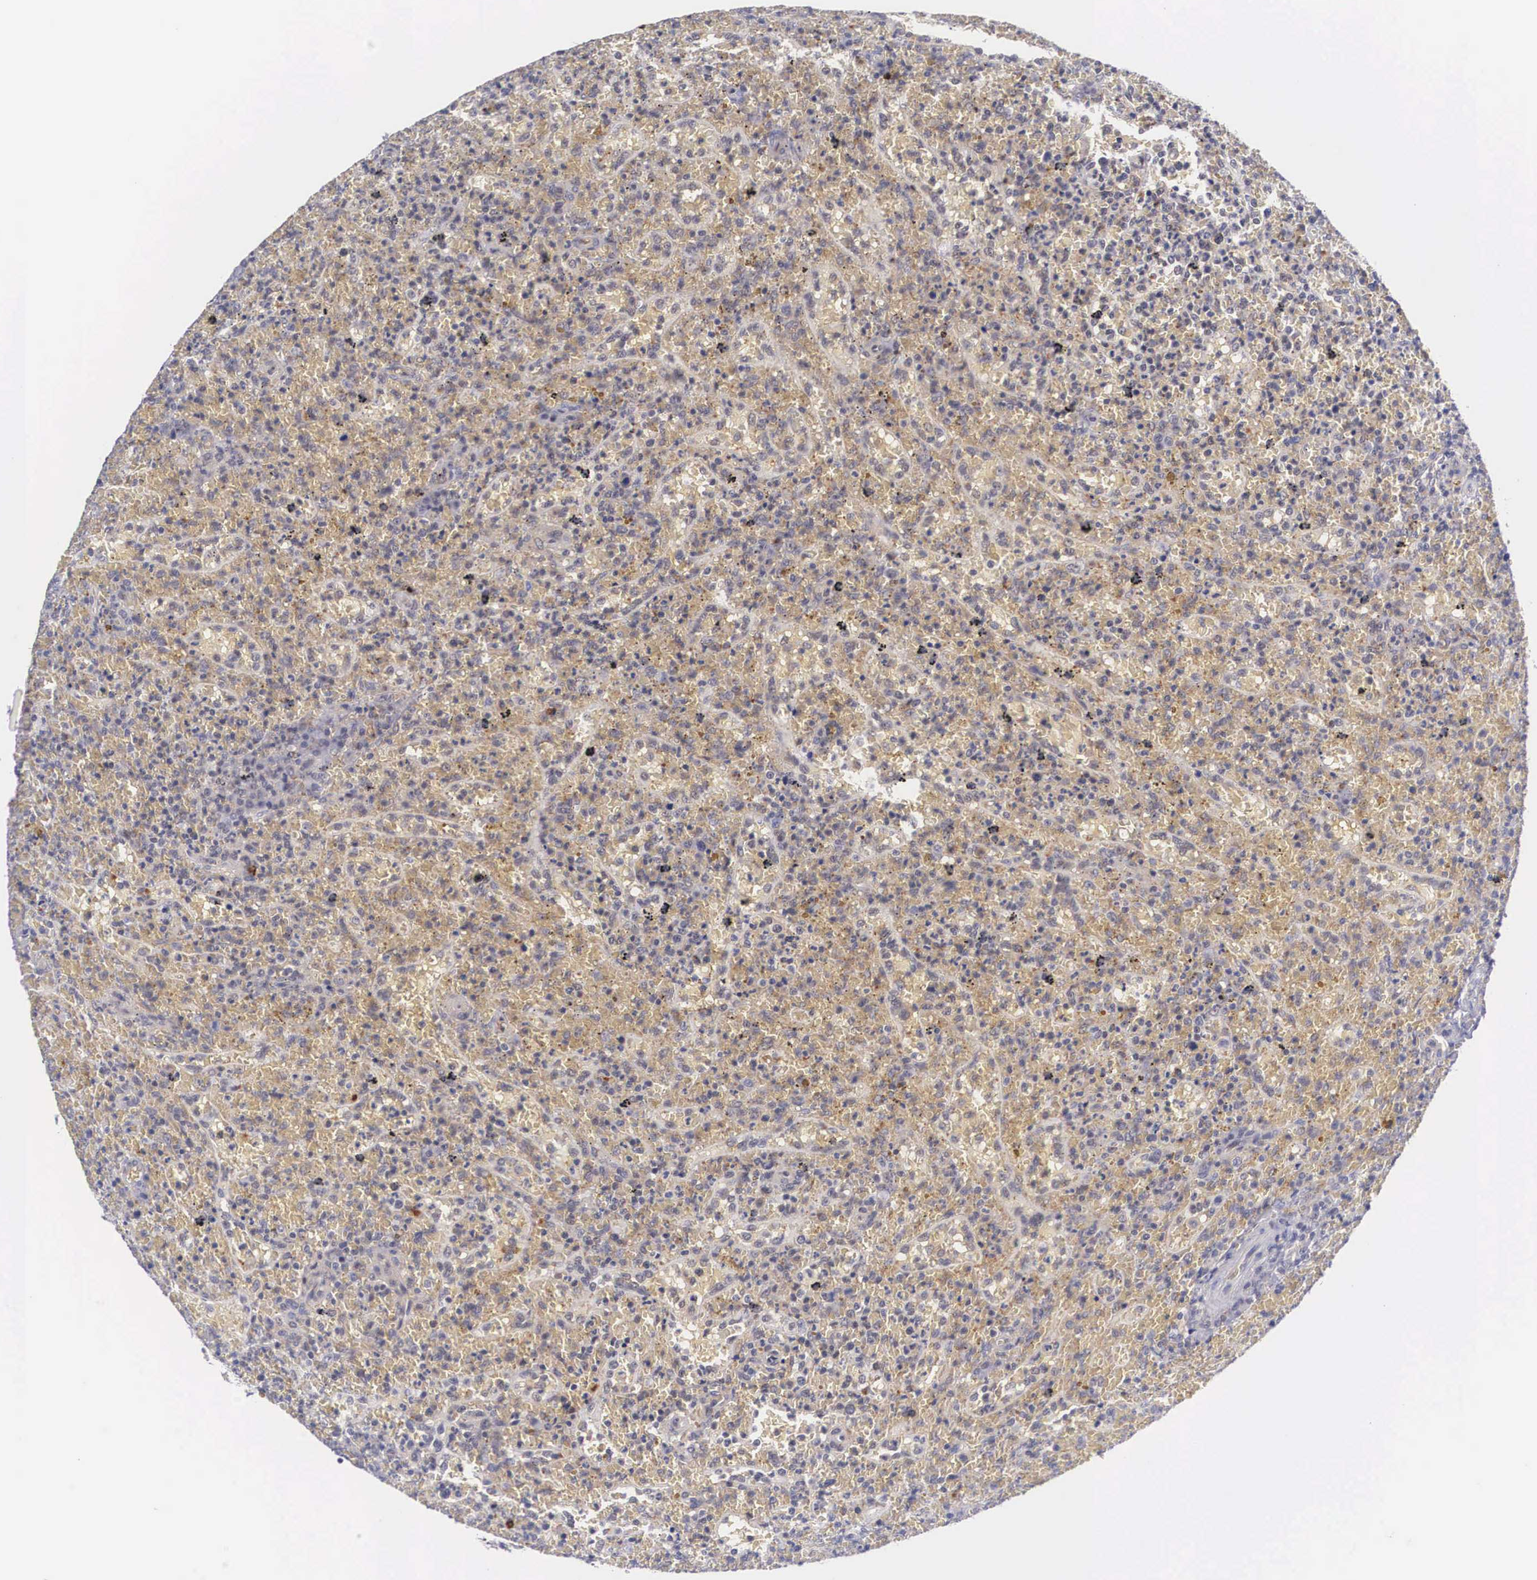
{"staining": {"intensity": "negative", "quantity": "none", "location": "none"}, "tissue": "lymphoma", "cell_type": "Tumor cells", "image_type": "cancer", "snomed": [{"axis": "morphology", "description": "Malignant lymphoma, non-Hodgkin's type, High grade"}, {"axis": "topography", "description": "Spleen"}, {"axis": "topography", "description": "Lymph node"}], "caption": "Human high-grade malignant lymphoma, non-Hodgkin's type stained for a protein using immunohistochemistry (IHC) exhibits no expression in tumor cells.", "gene": "NR4A2", "patient": {"sex": "female", "age": 70}}